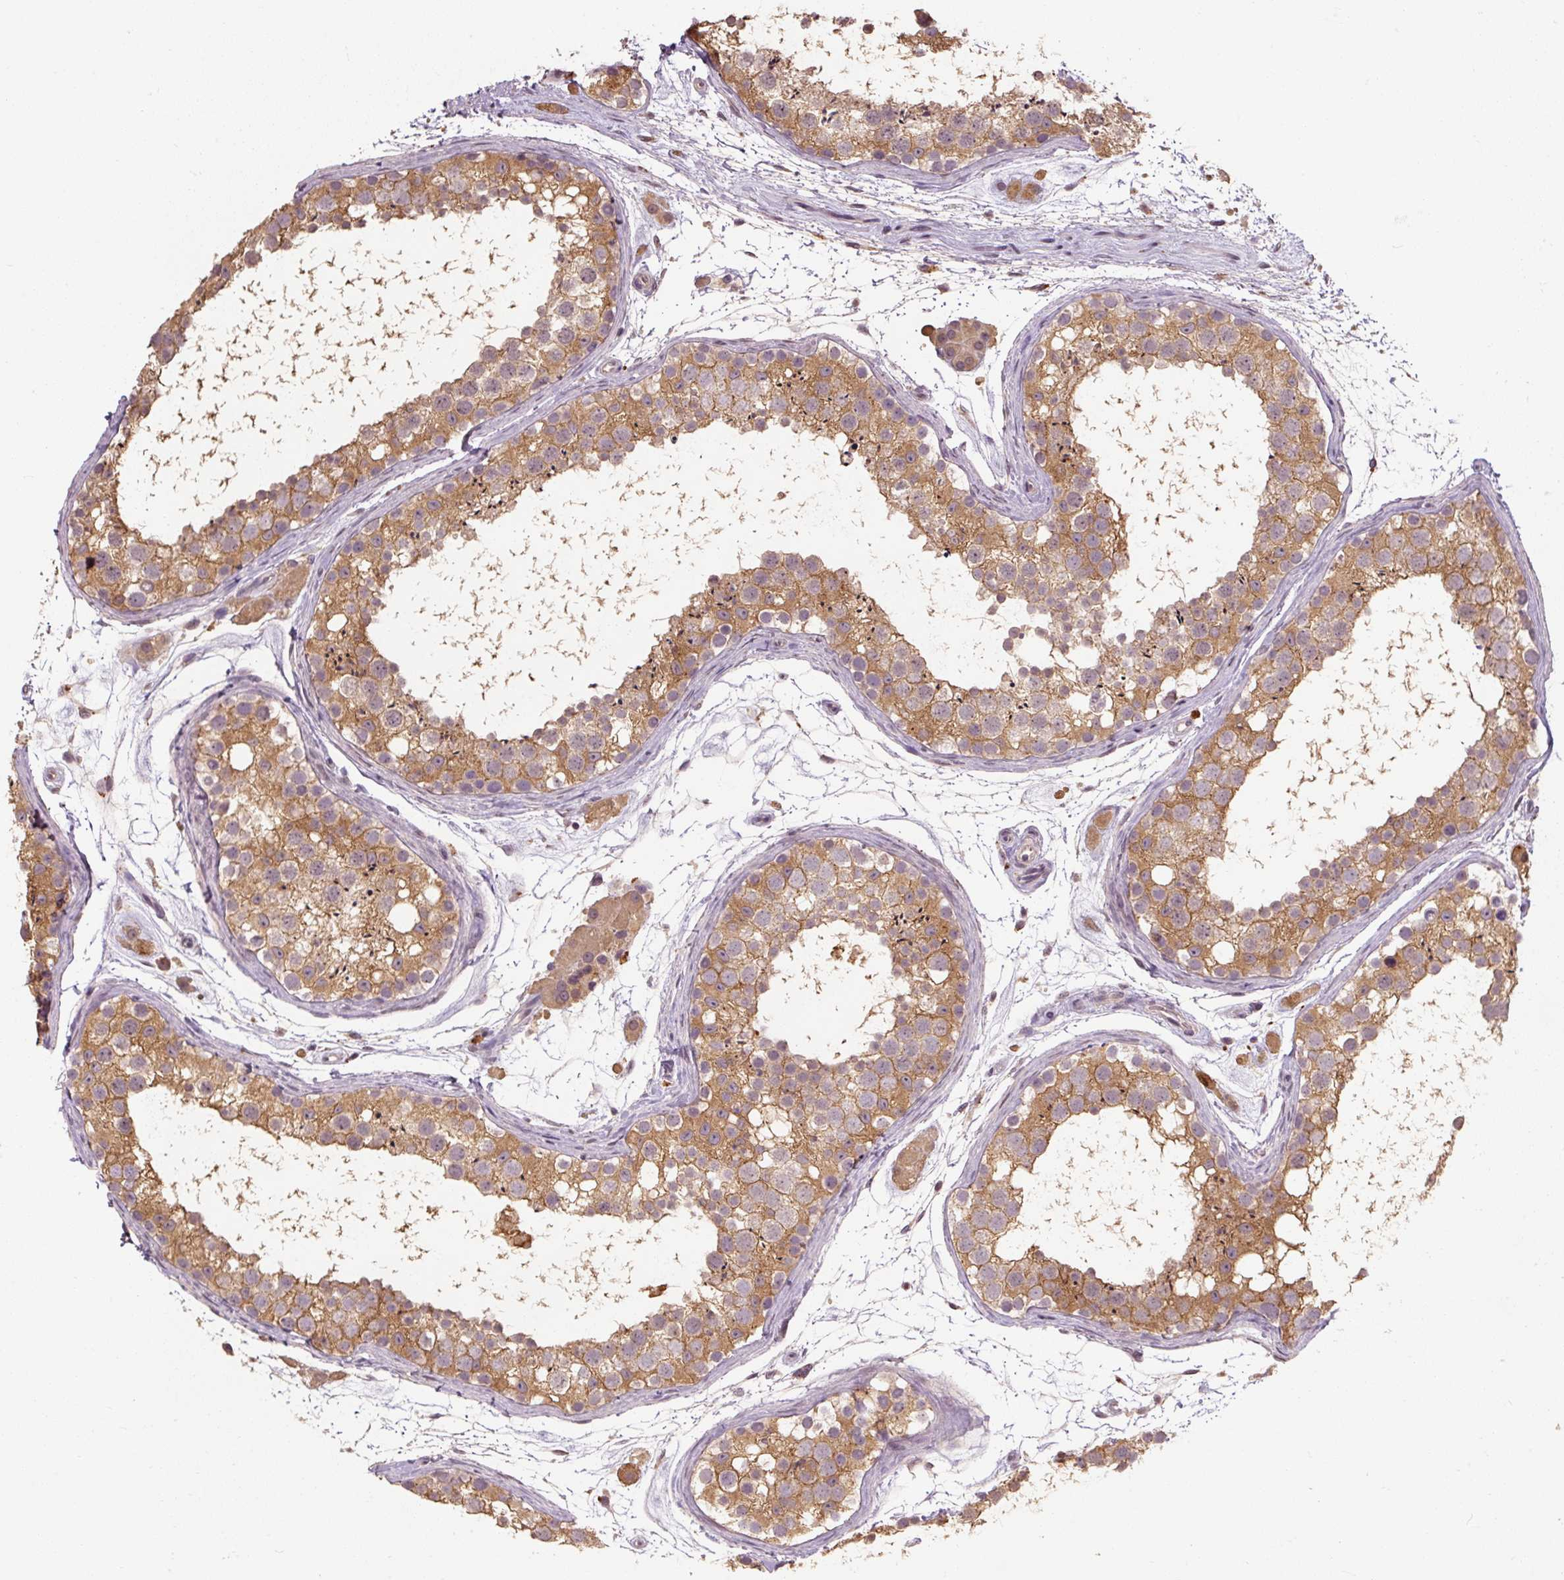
{"staining": {"intensity": "moderate", "quantity": ">75%", "location": "cytoplasmic/membranous"}, "tissue": "testis", "cell_type": "Cells in seminiferous ducts", "image_type": "normal", "snomed": [{"axis": "morphology", "description": "Normal tissue, NOS"}, {"axis": "topography", "description": "Testis"}], "caption": "Testis stained with DAB IHC demonstrates medium levels of moderate cytoplasmic/membranous expression in about >75% of cells in seminiferous ducts. (brown staining indicates protein expression, while blue staining denotes nuclei).", "gene": "CFAP65", "patient": {"sex": "male", "age": 41}}